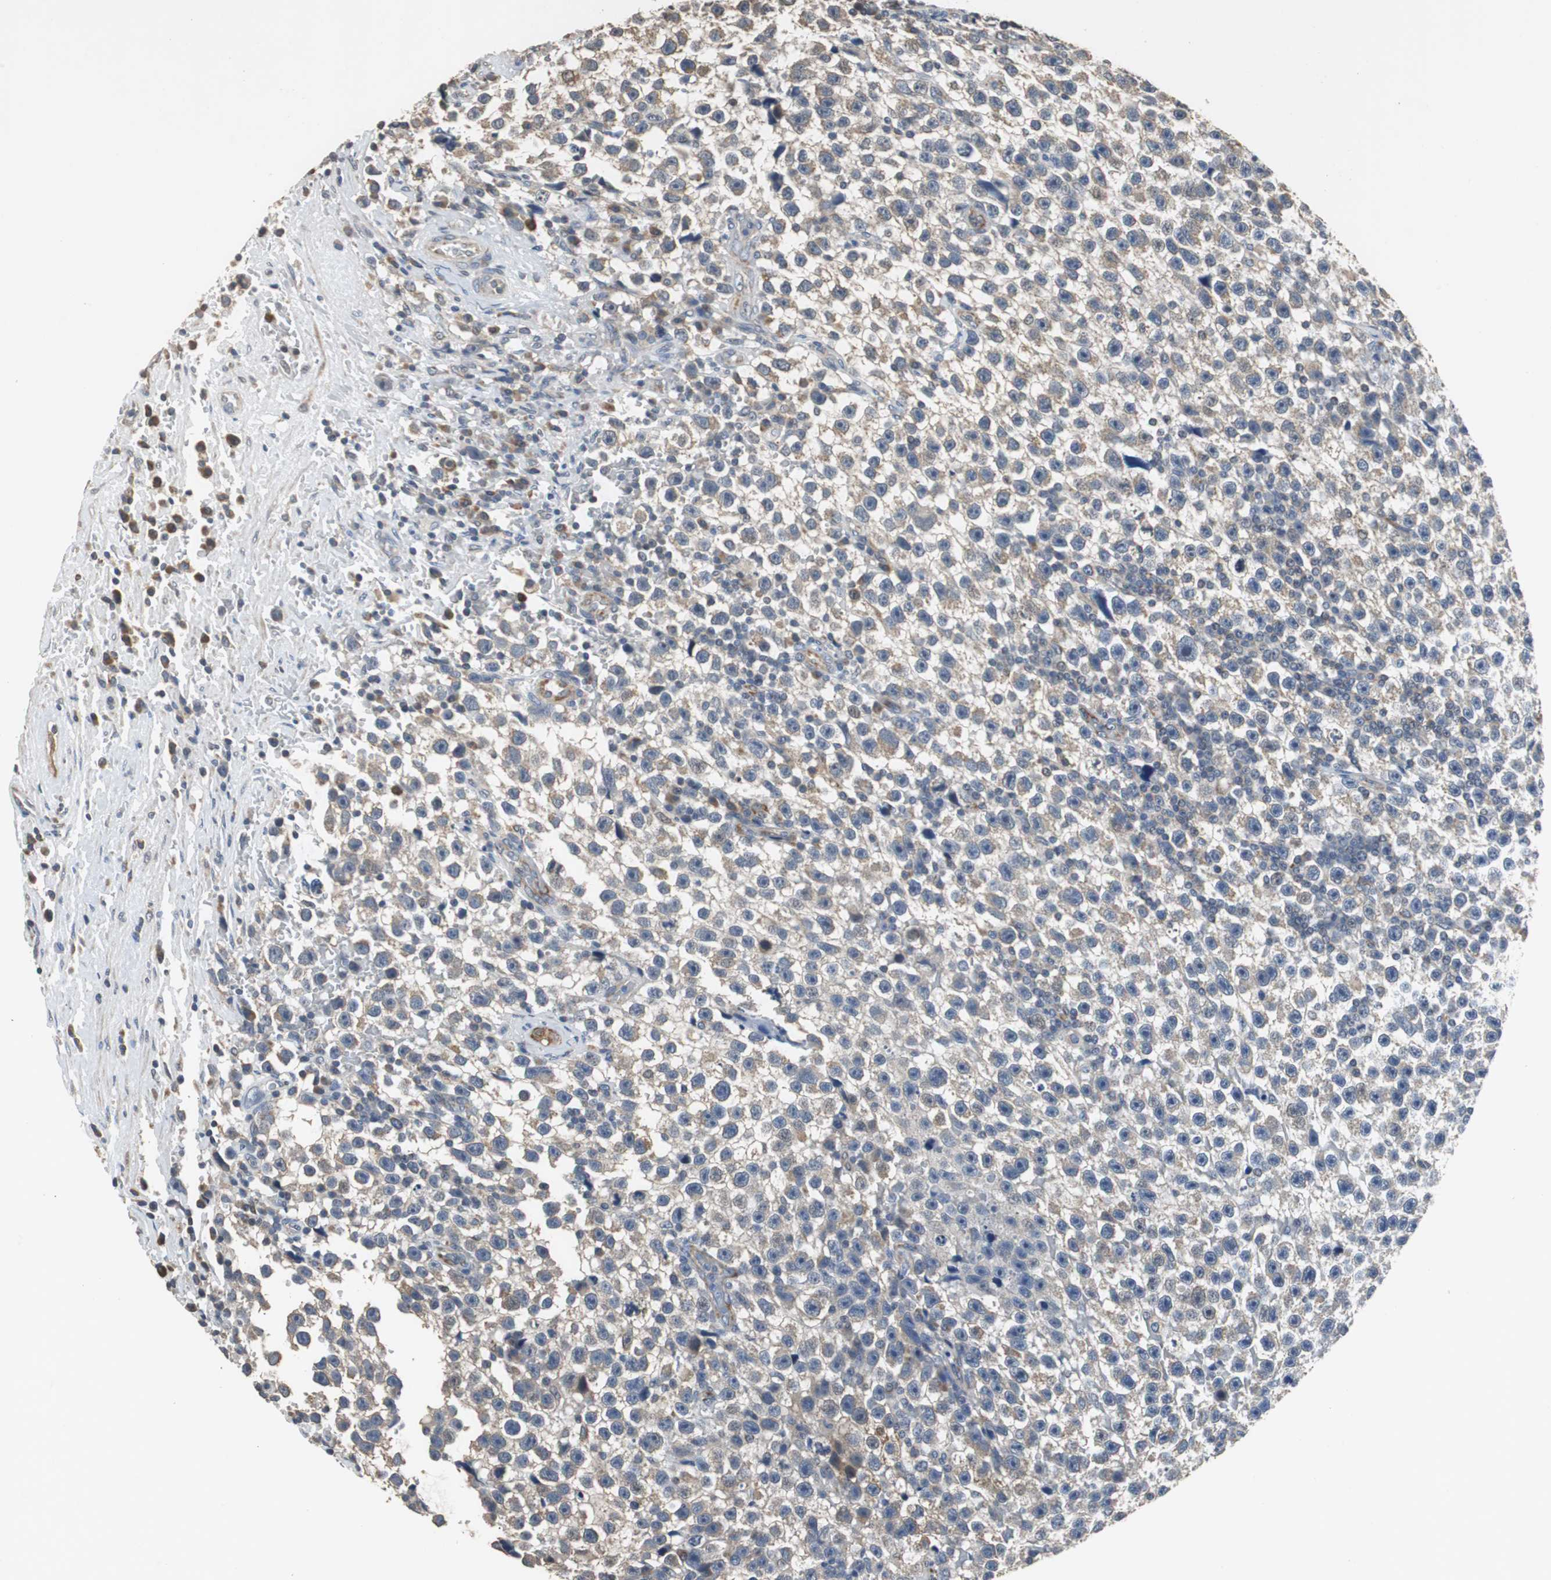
{"staining": {"intensity": "negative", "quantity": "none", "location": "none"}, "tissue": "testis cancer", "cell_type": "Tumor cells", "image_type": "cancer", "snomed": [{"axis": "morphology", "description": "Seminoma, NOS"}, {"axis": "topography", "description": "Testis"}], "caption": "A high-resolution image shows immunohistochemistry staining of testis seminoma, which shows no significant positivity in tumor cells.", "gene": "HMGCL", "patient": {"sex": "male", "age": 33}}